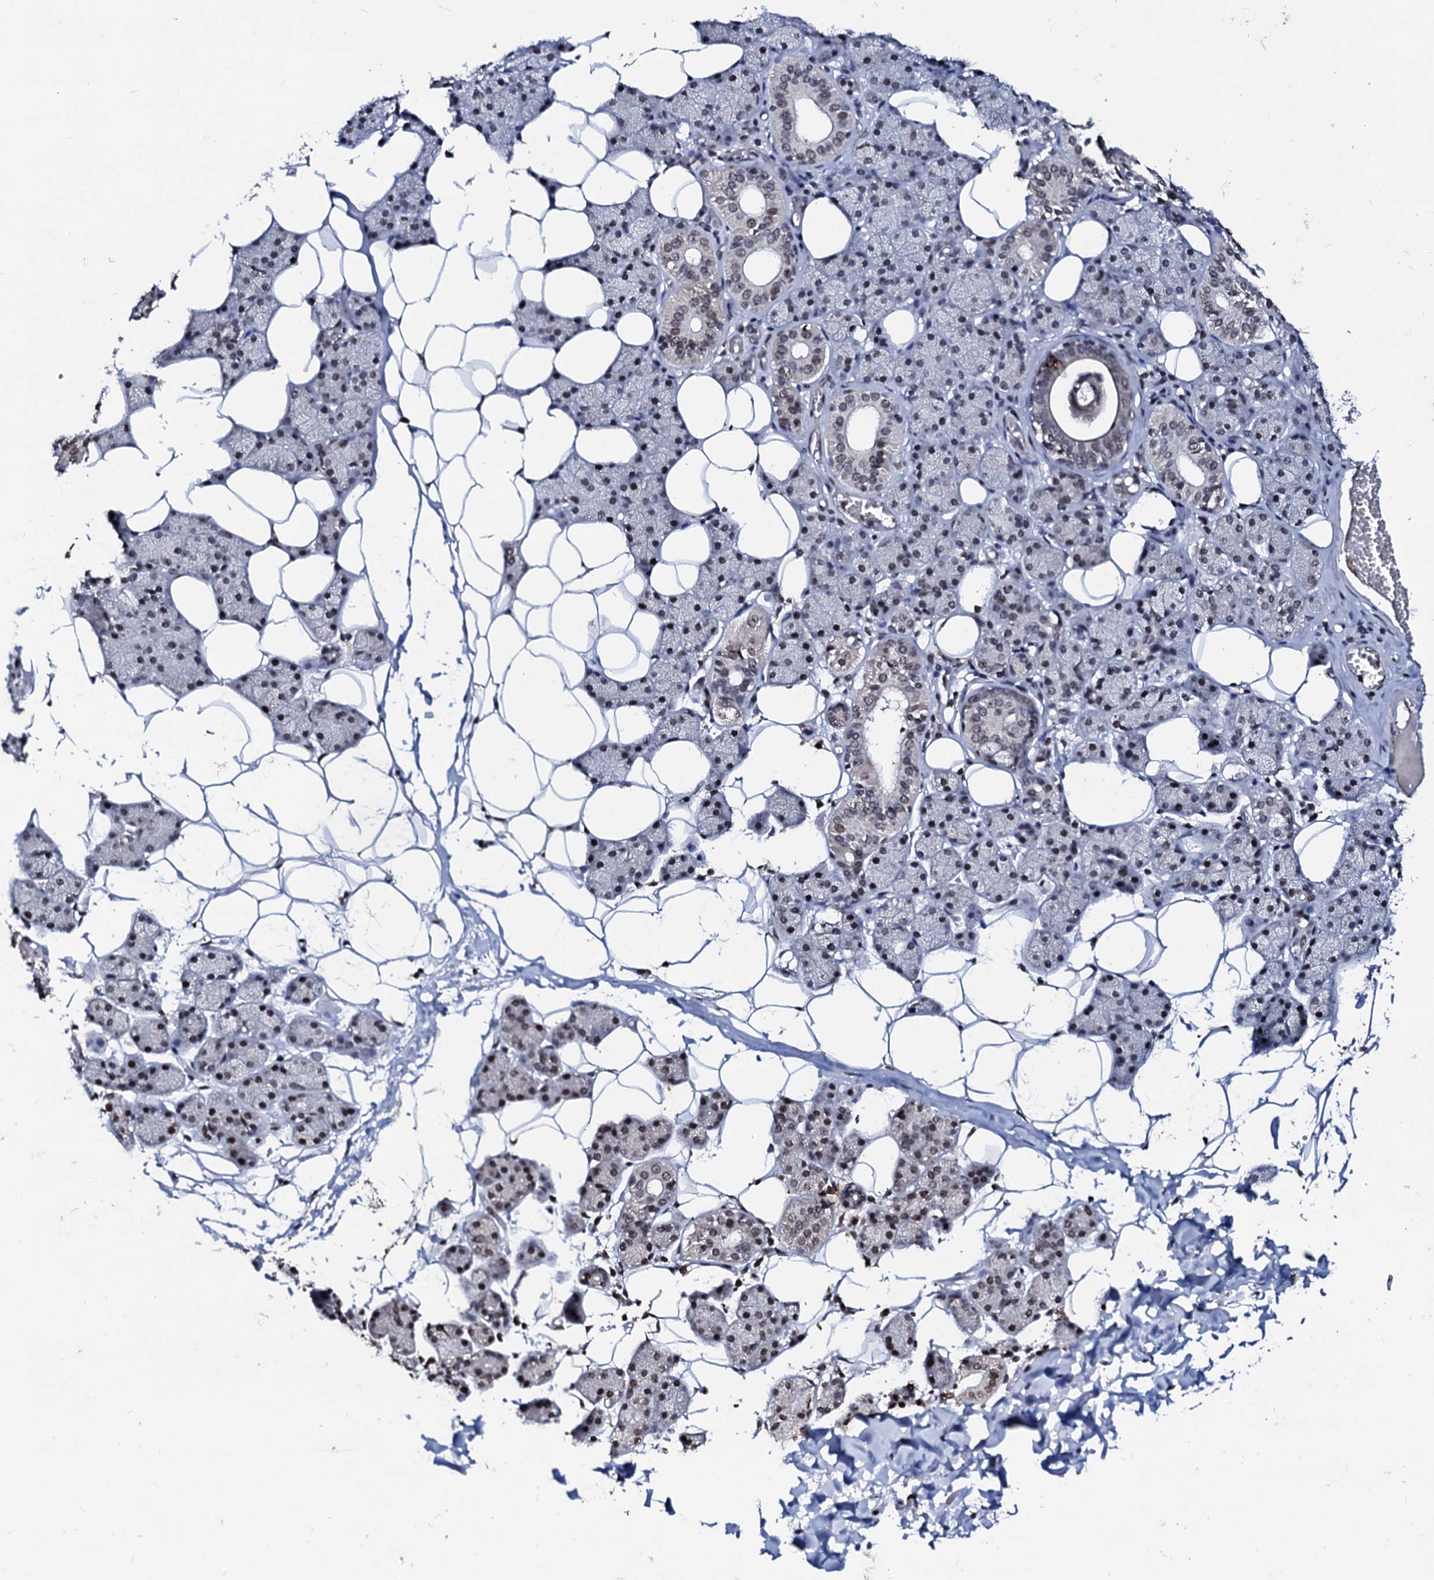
{"staining": {"intensity": "moderate", "quantity": ">75%", "location": "nuclear"}, "tissue": "salivary gland", "cell_type": "Glandular cells", "image_type": "normal", "snomed": [{"axis": "morphology", "description": "Normal tissue, NOS"}, {"axis": "topography", "description": "Salivary gland"}], "caption": "Immunohistochemical staining of benign human salivary gland shows moderate nuclear protein positivity in approximately >75% of glandular cells. (brown staining indicates protein expression, while blue staining denotes nuclei).", "gene": "LSM11", "patient": {"sex": "female", "age": 33}}